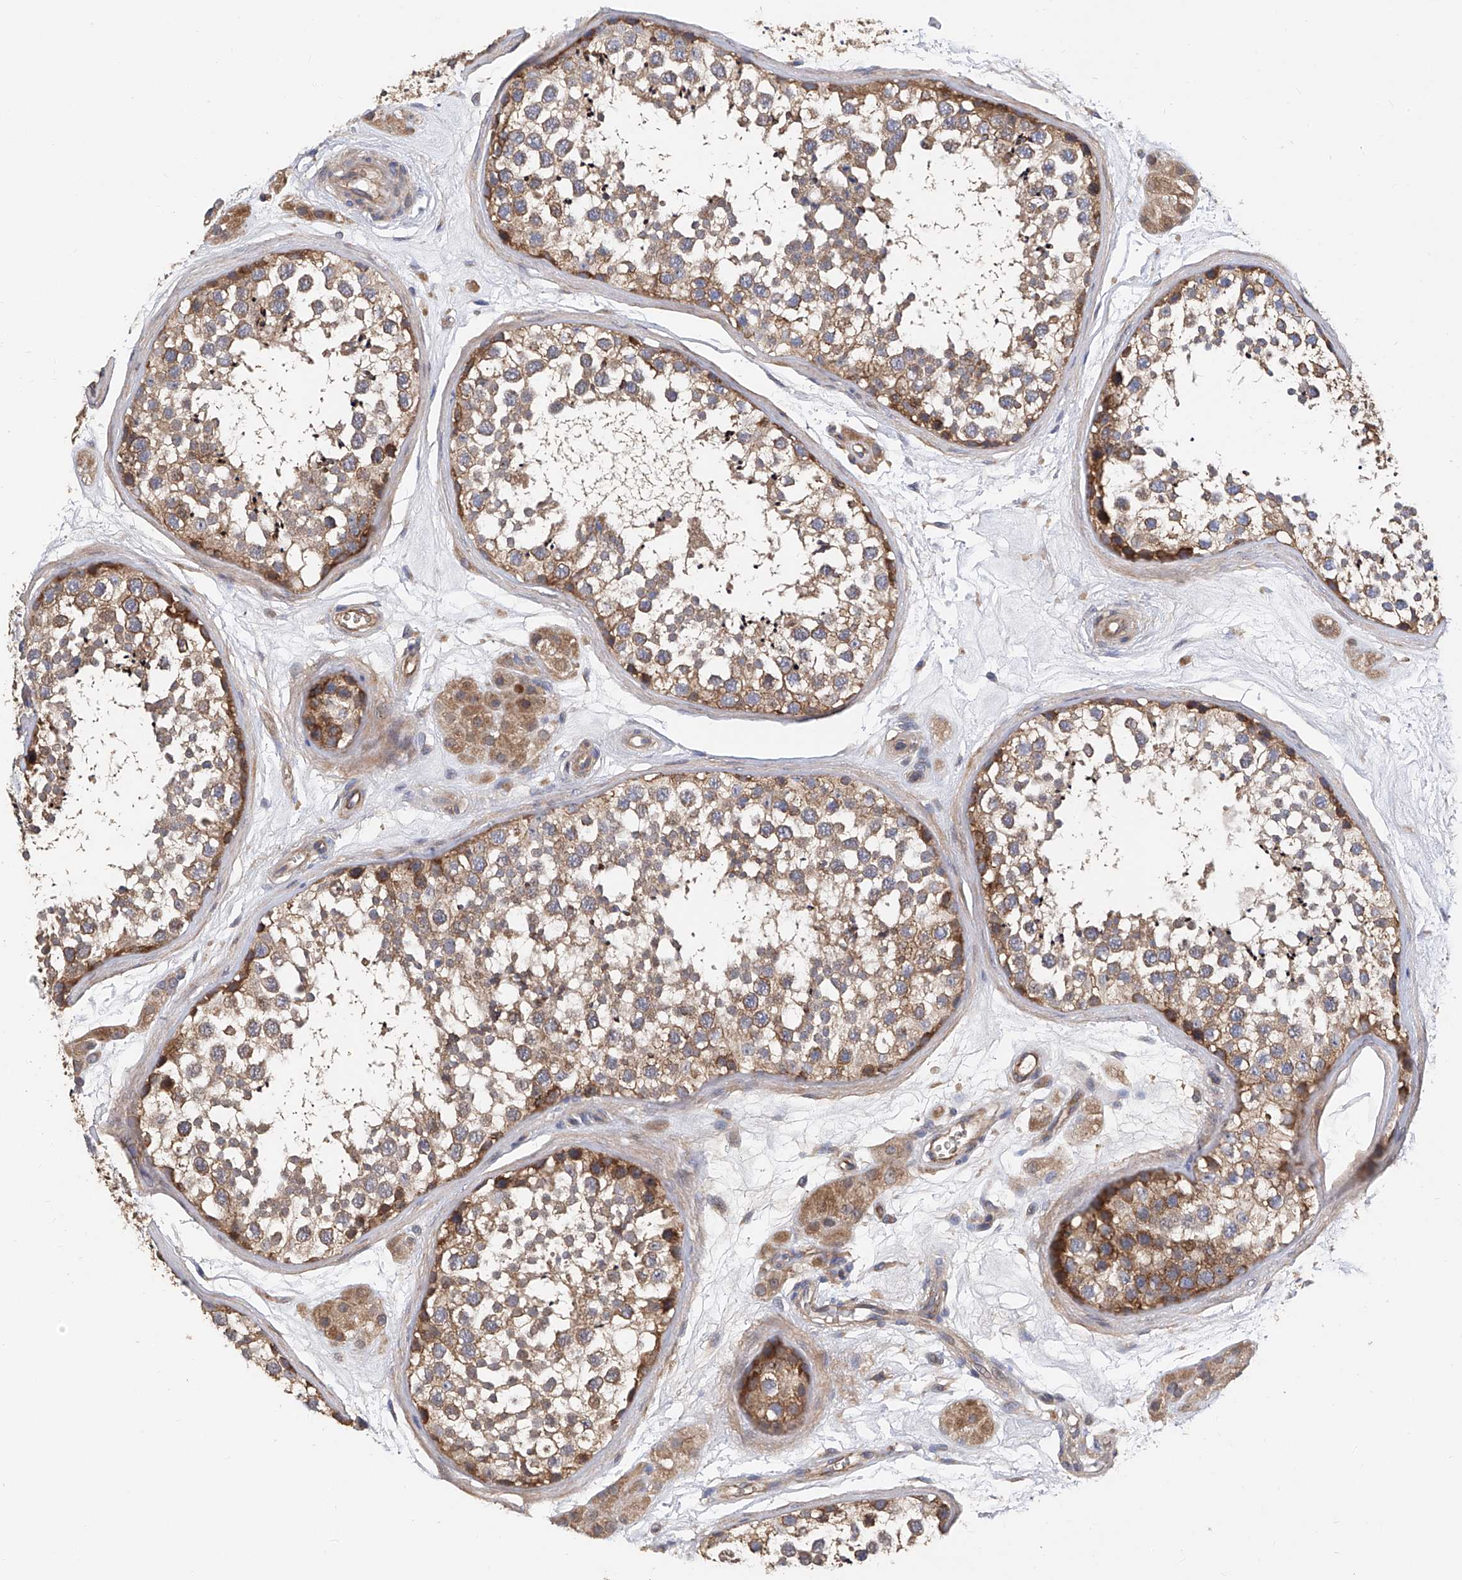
{"staining": {"intensity": "moderate", "quantity": ">75%", "location": "cytoplasmic/membranous"}, "tissue": "testis", "cell_type": "Cells in seminiferous ducts", "image_type": "normal", "snomed": [{"axis": "morphology", "description": "Normal tissue, NOS"}, {"axis": "topography", "description": "Testis"}], "caption": "DAB (3,3'-diaminobenzidine) immunohistochemical staining of normal testis displays moderate cytoplasmic/membranous protein staining in approximately >75% of cells in seminiferous ducts. (DAB (3,3'-diaminobenzidine) = brown stain, brightfield microscopy at high magnification).", "gene": "PTK2", "patient": {"sex": "male", "age": 56}}